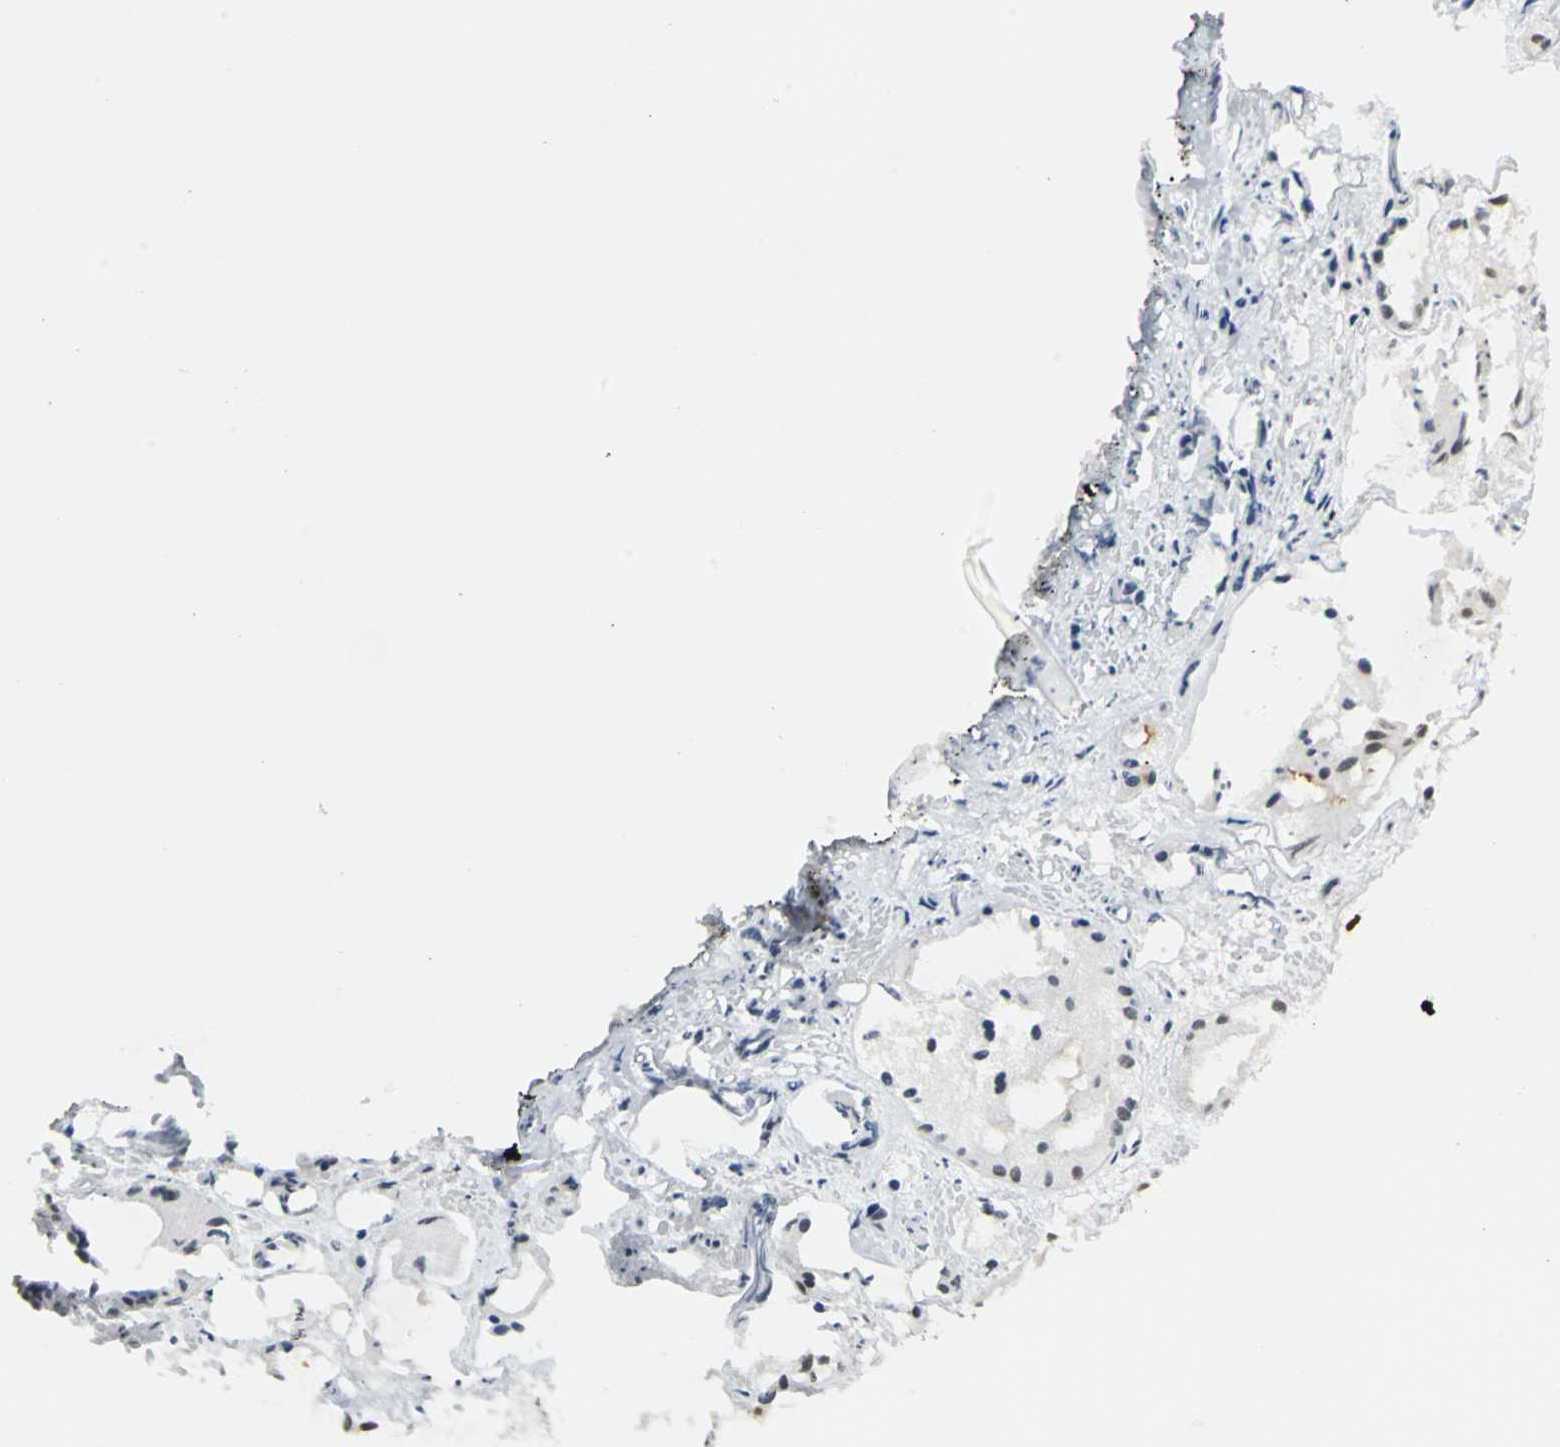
{"staining": {"intensity": "negative", "quantity": "none", "location": "none"}, "tissue": "prostate cancer", "cell_type": "Tumor cells", "image_type": "cancer", "snomed": [{"axis": "morphology", "description": "Adenocarcinoma, High grade"}, {"axis": "topography", "description": "Prostate"}], "caption": "Immunohistochemistry (IHC) image of neoplastic tissue: prostate cancer stained with DAB (3,3'-diaminobenzidine) demonstrates no significant protein staining in tumor cells. The staining was performed using DAB to visualize the protein expression in brown, while the nuclei were stained in blue with hematoxylin (Magnification: 20x).", "gene": "DDX5", "patient": {"sex": "male", "age": 85}}